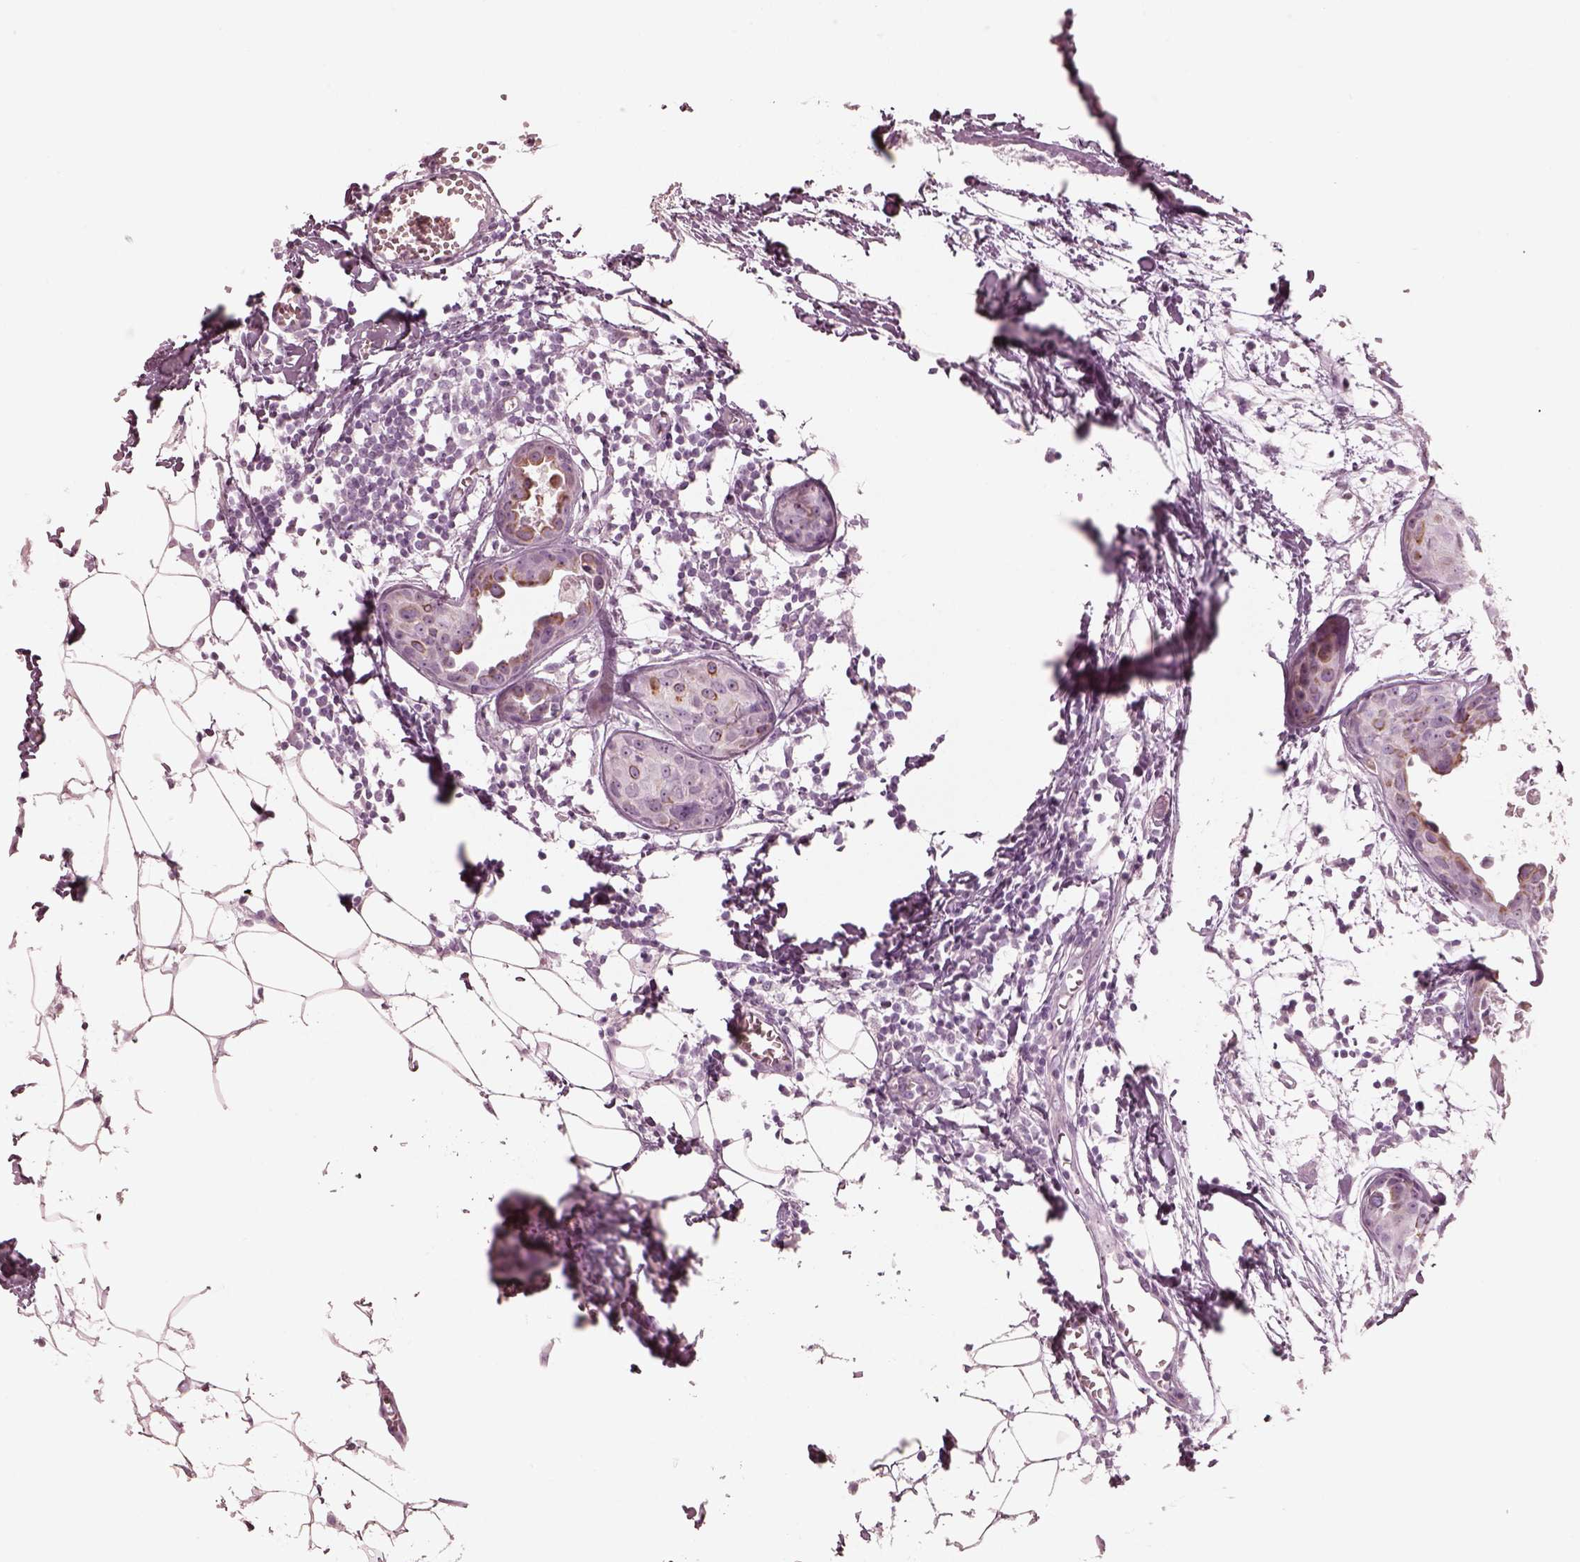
{"staining": {"intensity": "moderate", "quantity": "<25%", "location": "cytoplasmic/membranous"}, "tissue": "breast cancer", "cell_type": "Tumor cells", "image_type": "cancer", "snomed": [{"axis": "morphology", "description": "Duct carcinoma"}, {"axis": "topography", "description": "Breast"}], "caption": "Breast cancer was stained to show a protein in brown. There is low levels of moderate cytoplasmic/membranous expression in about <25% of tumor cells.", "gene": "PON3", "patient": {"sex": "female", "age": 38}}